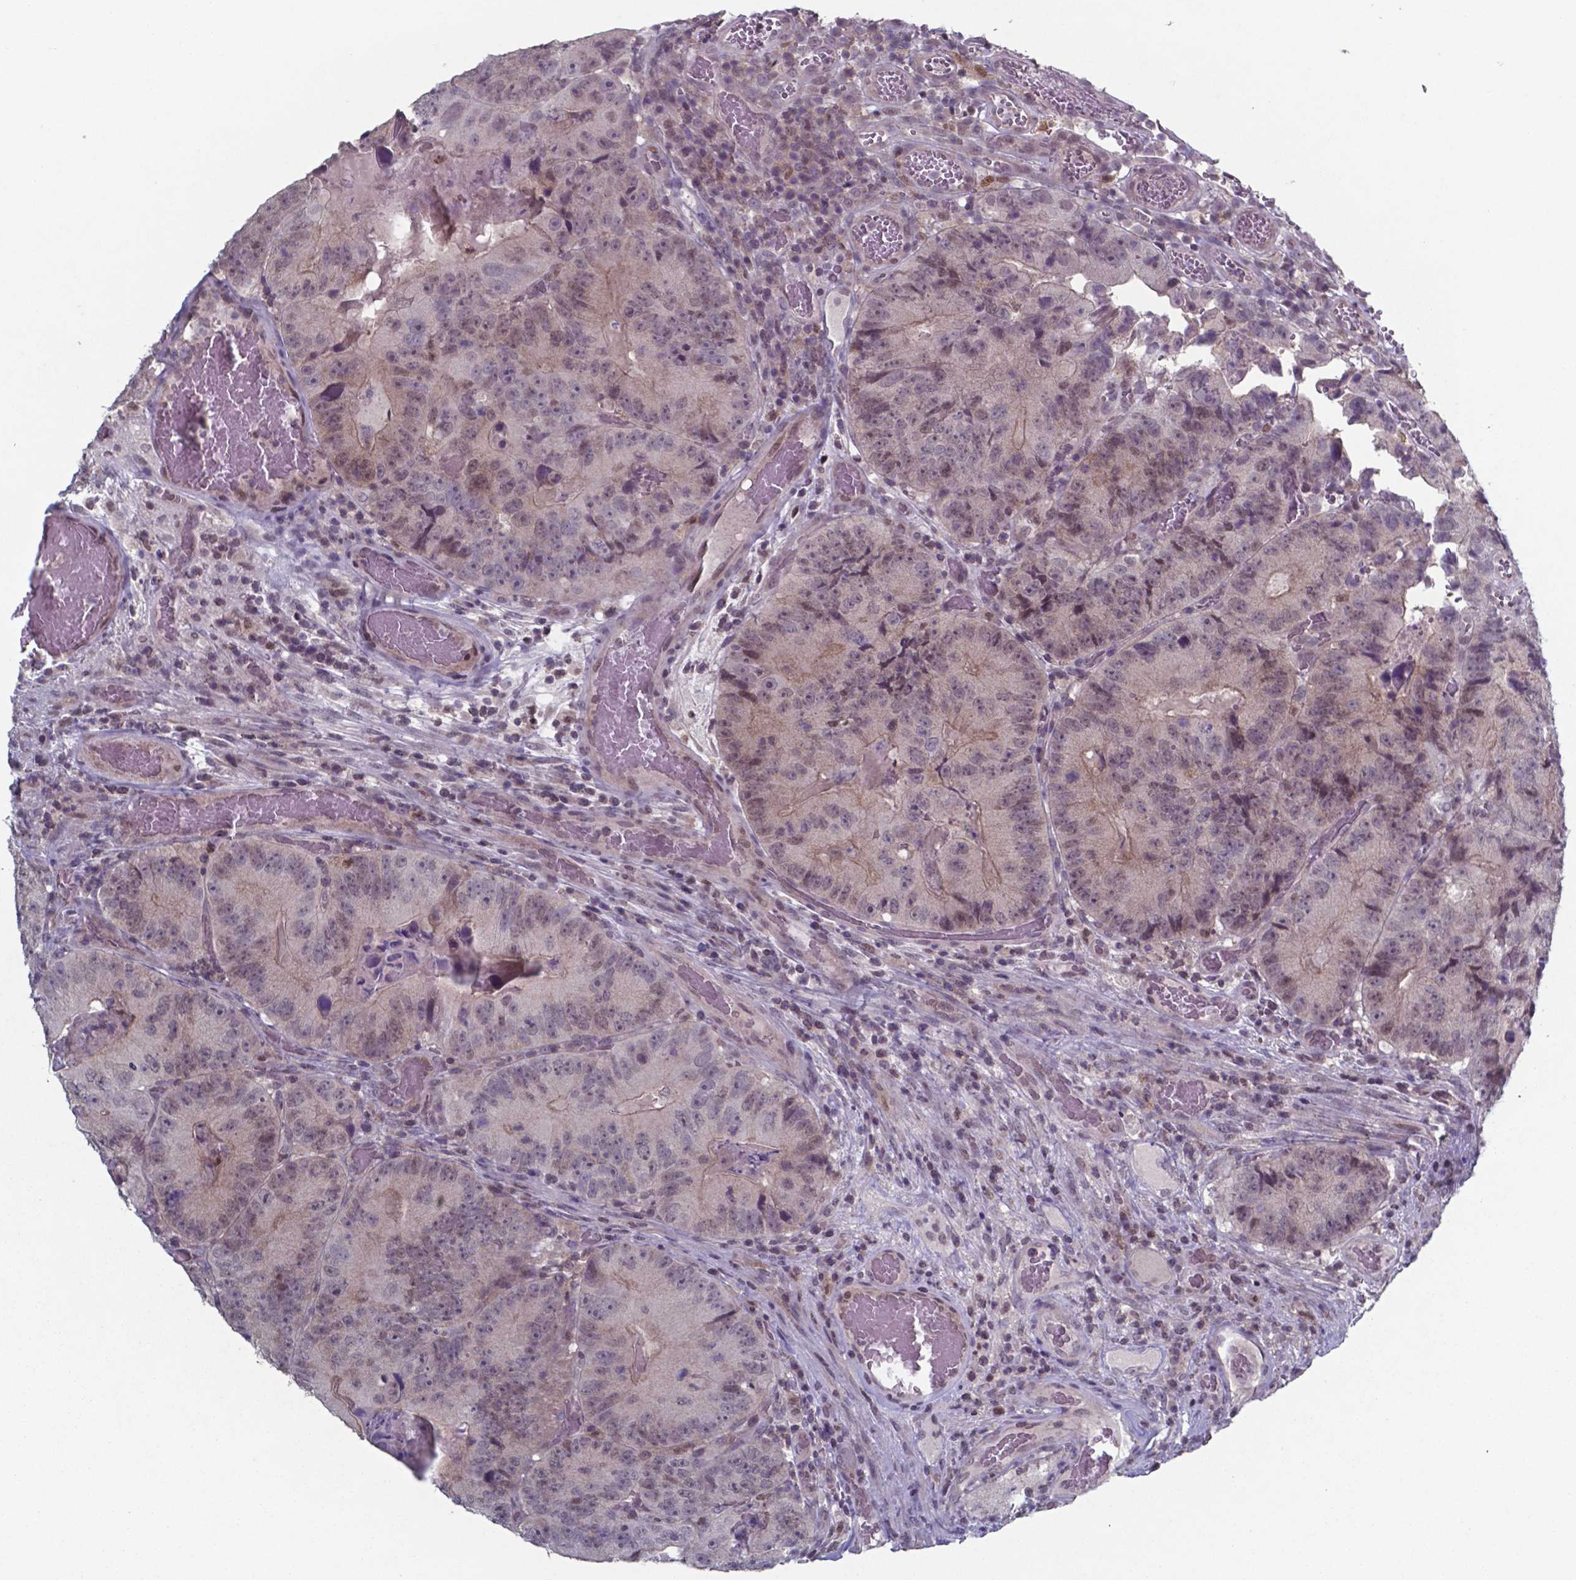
{"staining": {"intensity": "moderate", "quantity": "<25%", "location": "nuclear"}, "tissue": "colorectal cancer", "cell_type": "Tumor cells", "image_type": "cancer", "snomed": [{"axis": "morphology", "description": "Adenocarcinoma, NOS"}, {"axis": "topography", "description": "Colon"}], "caption": "IHC photomicrograph of human colorectal cancer (adenocarcinoma) stained for a protein (brown), which reveals low levels of moderate nuclear staining in about <25% of tumor cells.", "gene": "TDP2", "patient": {"sex": "female", "age": 86}}